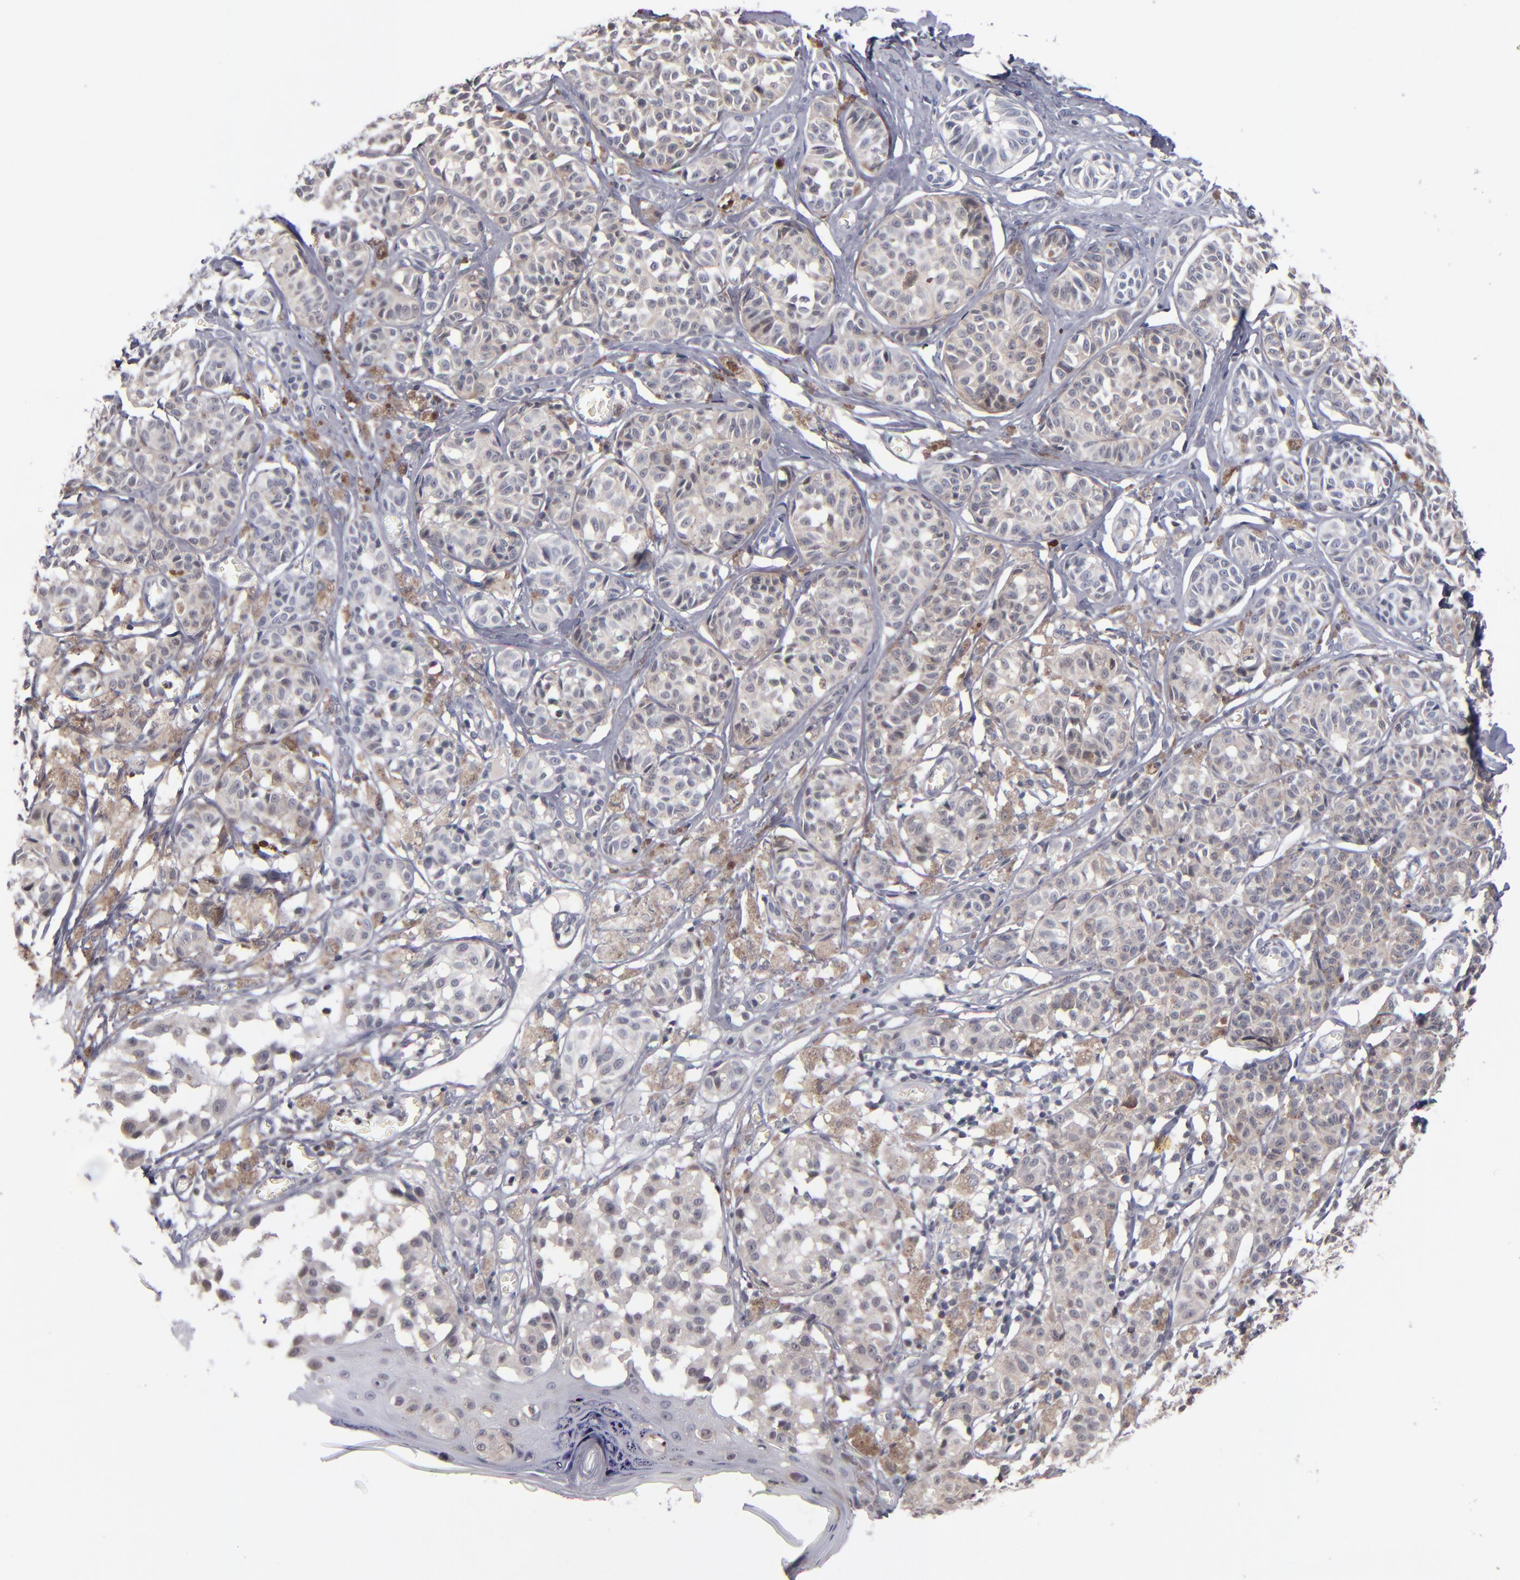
{"staining": {"intensity": "weak", "quantity": "25%-75%", "location": "cytoplasmic/membranous"}, "tissue": "melanoma", "cell_type": "Tumor cells", "image_type": "cancer", "snomed": [{"axis": "morphology", "description": "Malignant melanoma, NOS"}, {"axis": "topography", "description": "Skin"}], "caption": "There is low levels of weak cytoplasmic/membranous staining in tumor cells of malignant melanoma, as demonstrated by immunohistochemical staining (brown color).", "gene": "ODF2", "patient": {"sex": "male", "age": 76}}